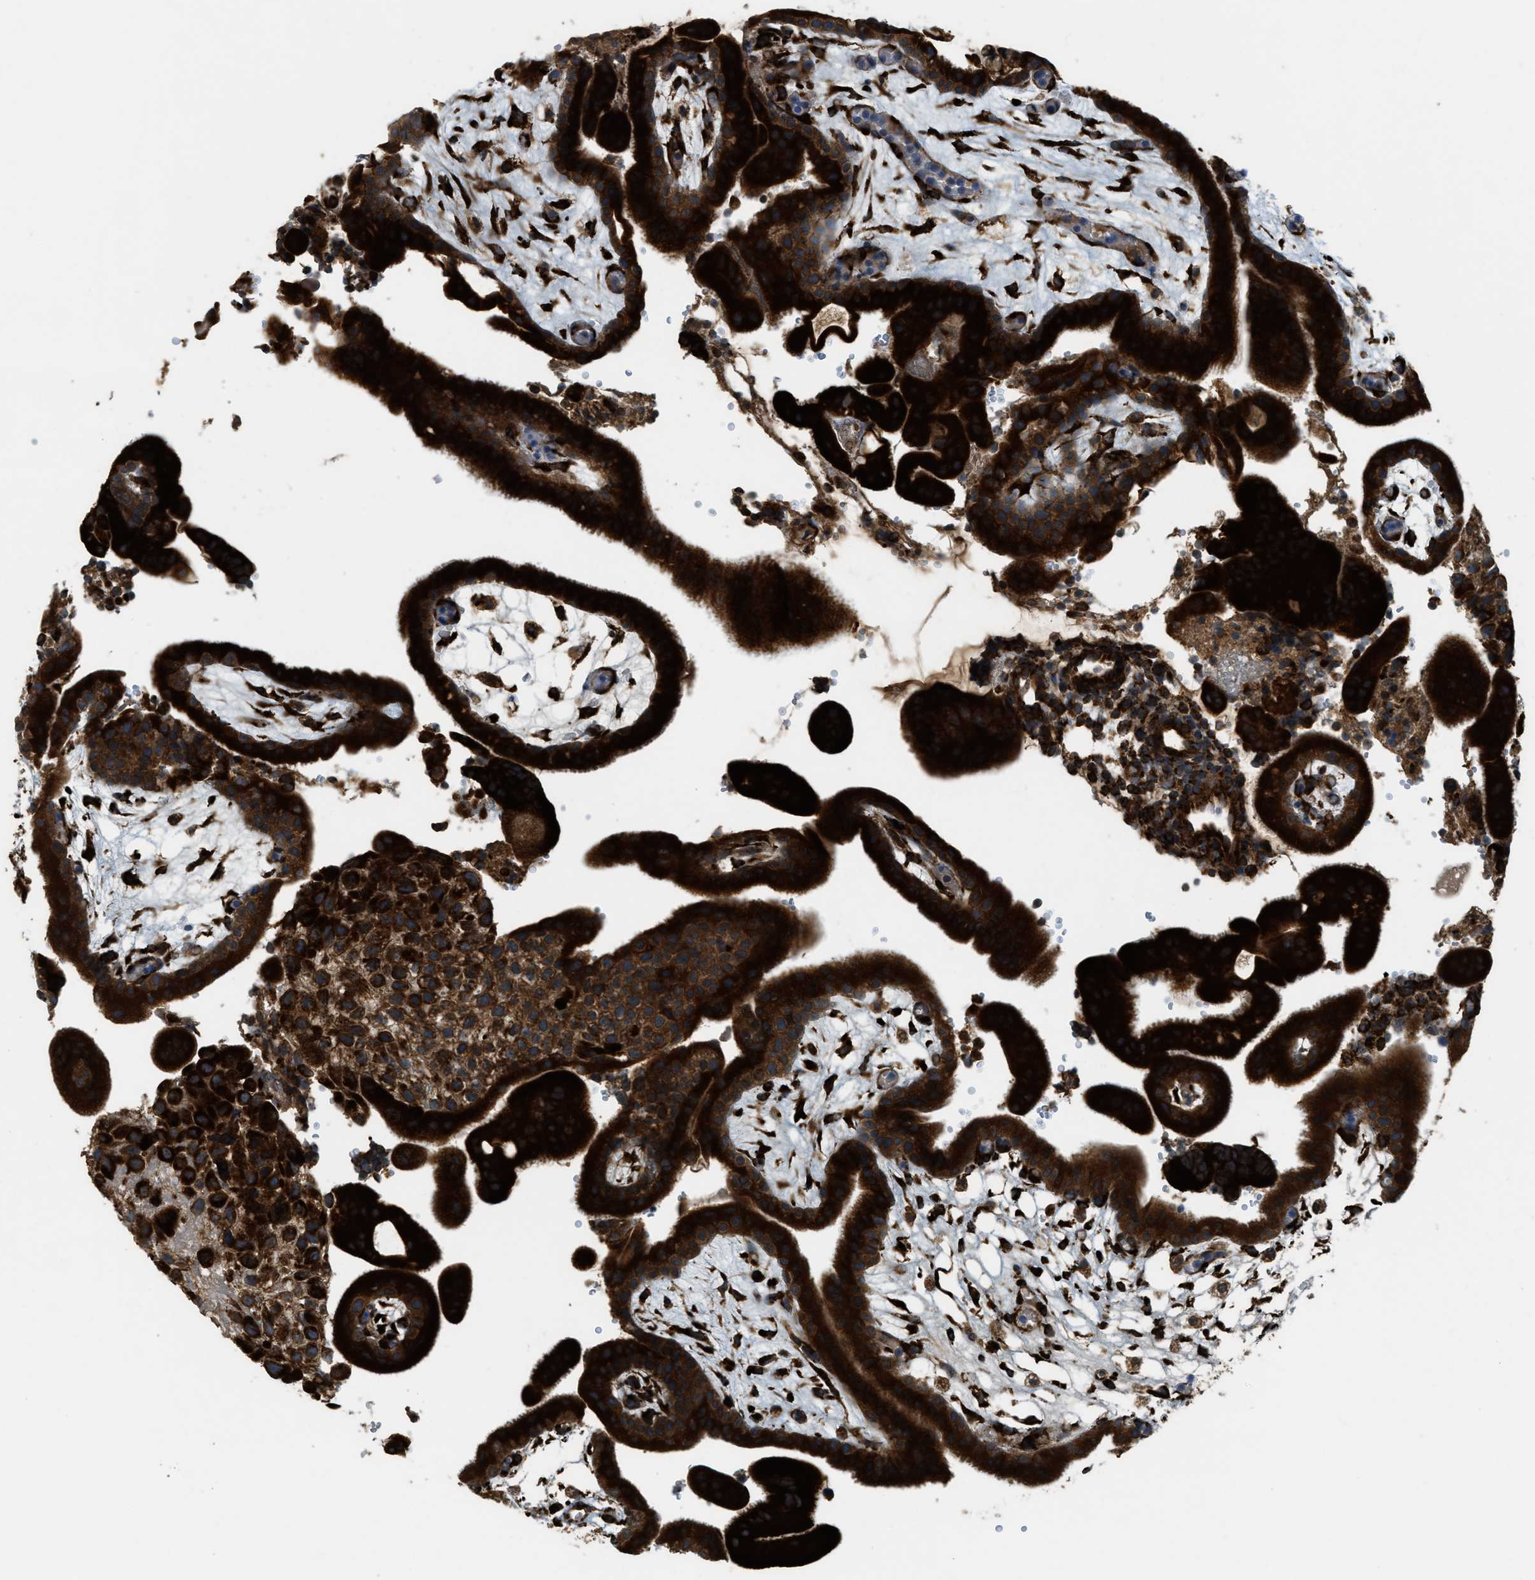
{"staining": {"intensity": "strong", "quantity": ">75%", "location": "cytoplasmic/membranous"}, "tissue": "placenta", "cell_type": "Trophoblastic cells", "image_type": "normal", "snomed": [{"axis": "morphology", "description": "Normal tissue, NOS"}, {"axis": "topography", "description": "Placenta"}], "caption": "This photomicrograph shows unremarkable placenta stained with IHC to label a protein in brown. The cytoplasmic/membranous of trophoblastic cells show strong positivity for the protein. Nuclei are counter-stained blue.", "gene": "PCDH18", "patient": {"sex": "female", "age": 18}}